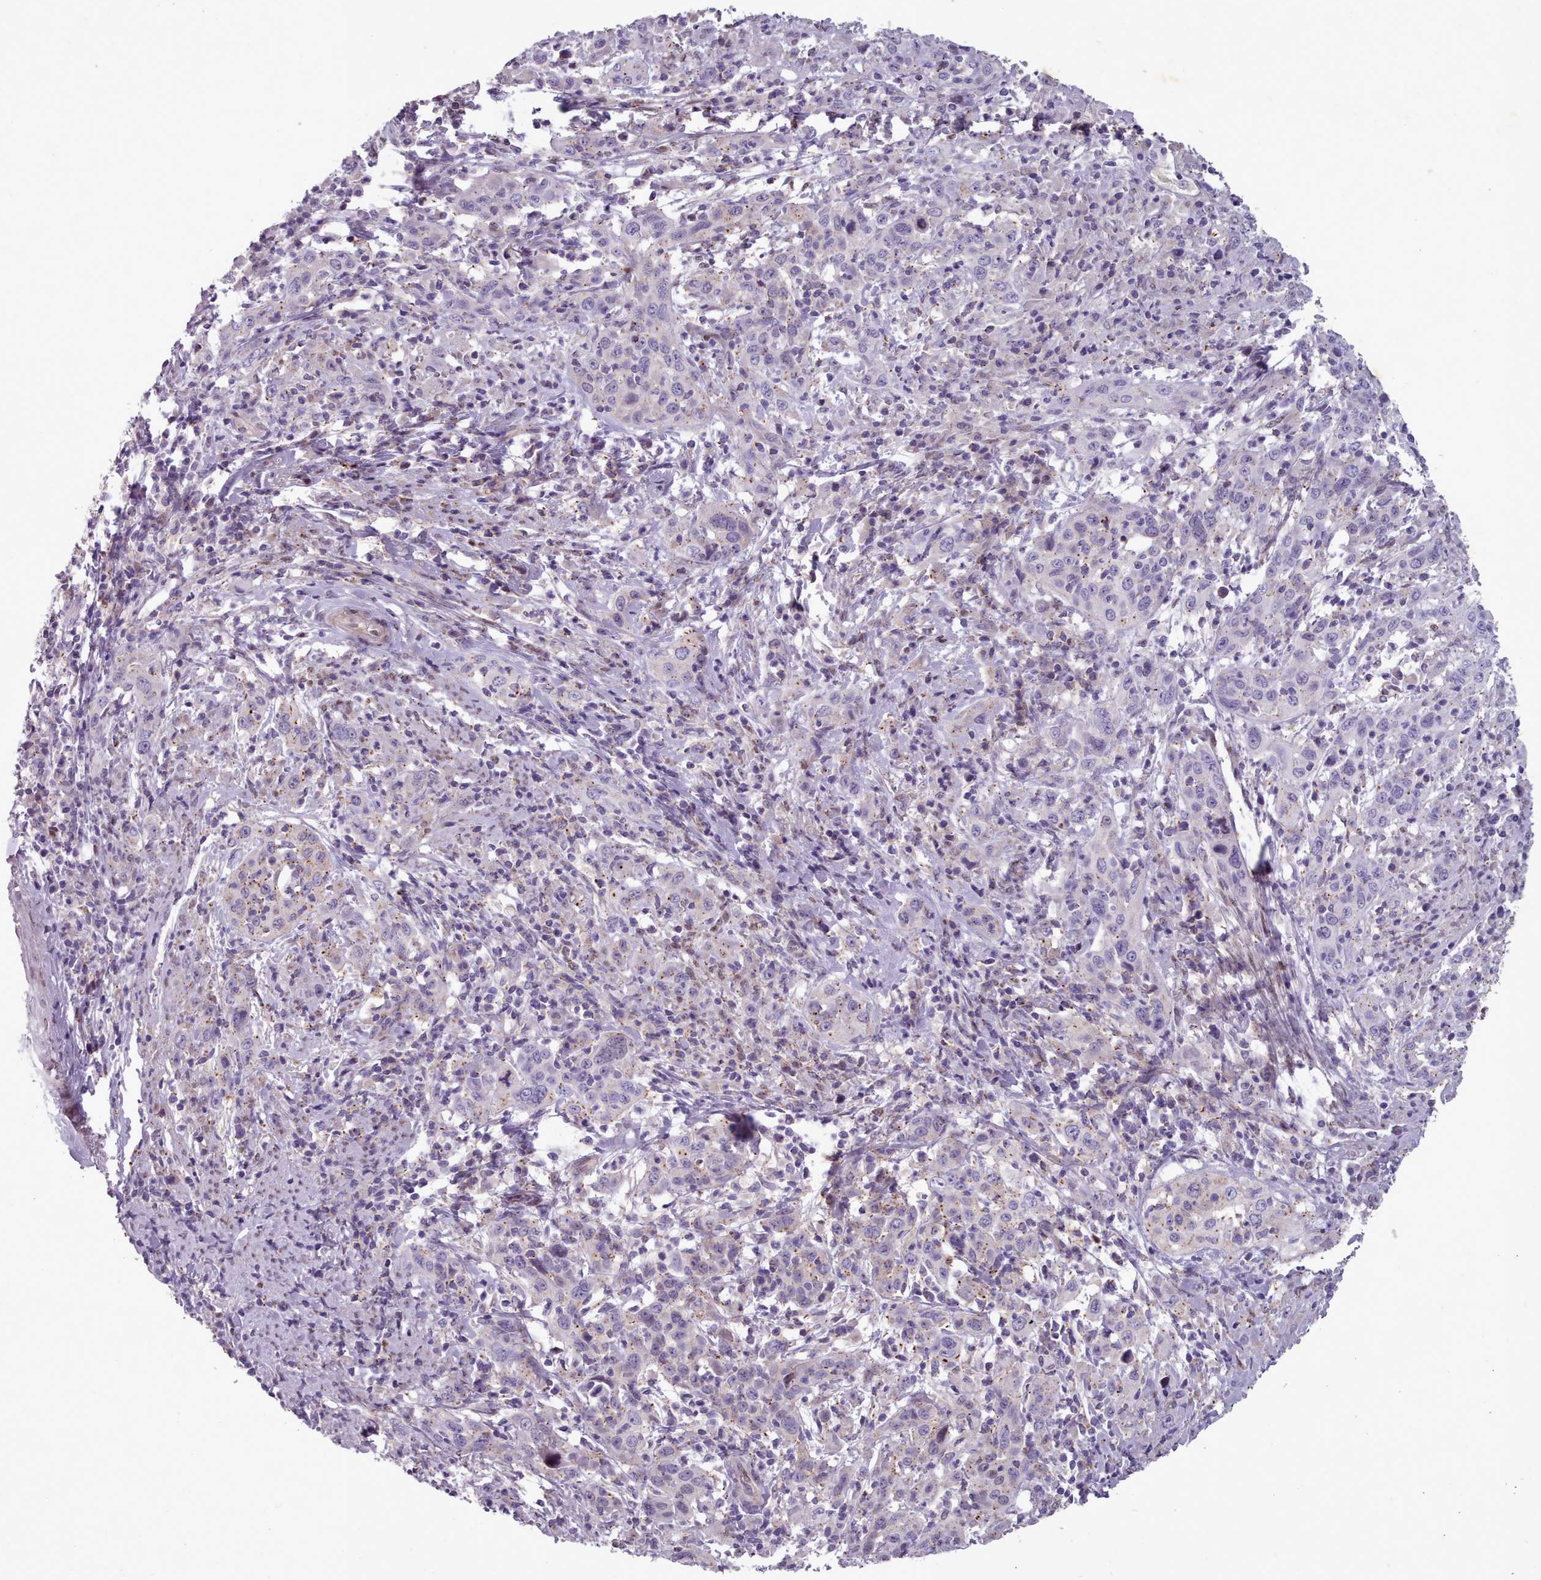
{"staining": {"intensity": "weak", "quantity": "<25%", "location": "cytoplasmic/membranous"}, "tissue": "cervical cancer", "cell_type": "Tumor cells", "image_type": "cancer", "snomed": [{"axis": "morphology", "description": "Squamous cell carcinoma, NOS"}, {"axis": "topography", "description": "Cervix"}], "caption": "Tumor cells show no significant staining in cervical cancer (squamous cell carcinoma).", "gene": "KCNT2", "patient": {"sex": "female", "age": 46}}